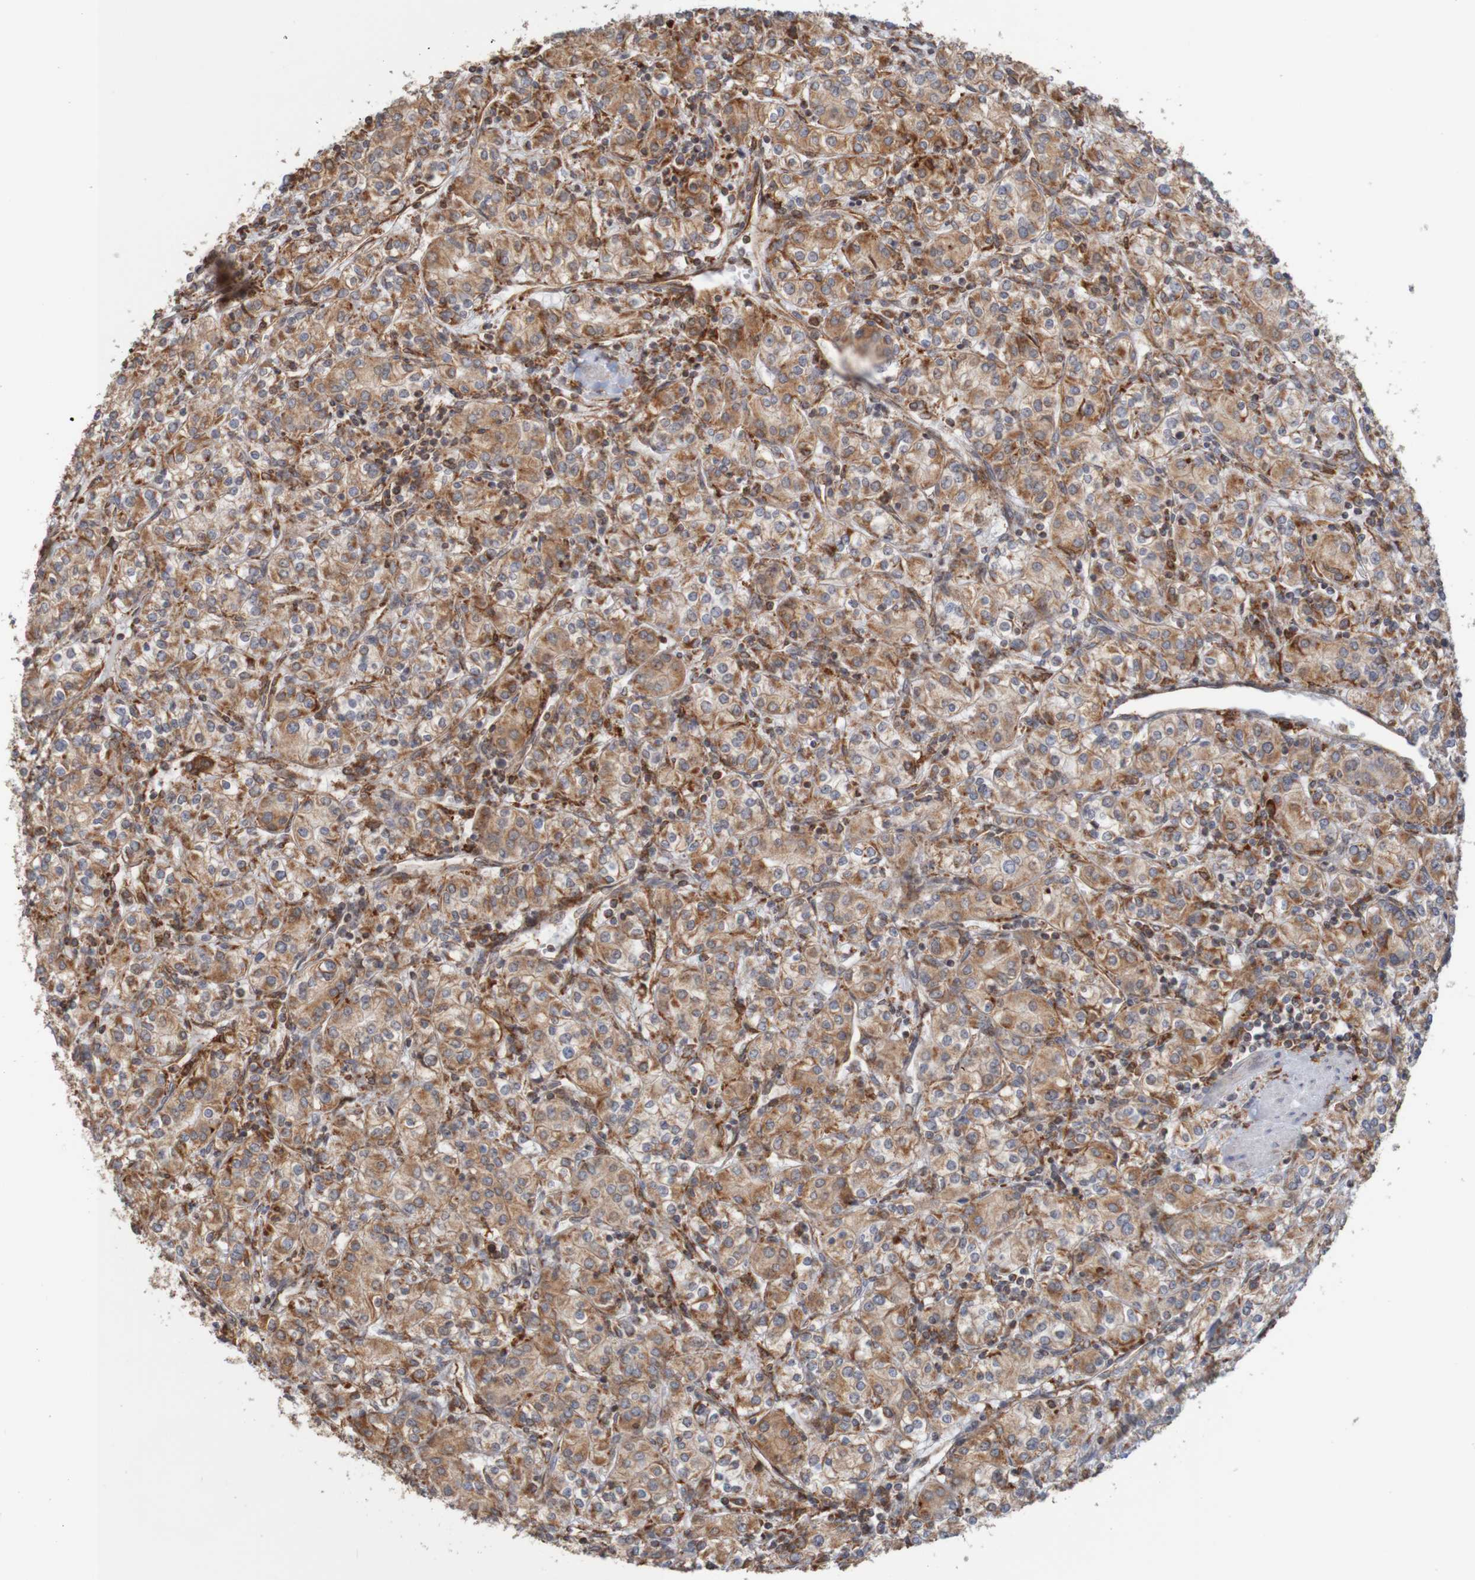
{"staining": {"intensity": "moderate", "quantity": ">75%", "location": "cytoplasmic/membranous"}, "tissue": "renal cancer", "cell_type": "Tumor cells", "image_type": "cancer", "snomed": [{"axis": "morphology", "description": "Adenocarcinoma, NOS"}, {"axis": "topography", "description": "Kidney"}], "caption": "A brown stain shows moderate cytoplasmic/membranous expression of a protein in human renal cancer tumor cells. Immunohistochemistry (ihc) stains the protein in brown and the nuclei are stained blue.", "gene": "PDIA3", "patient": {"sex": "male", "age": 77}}